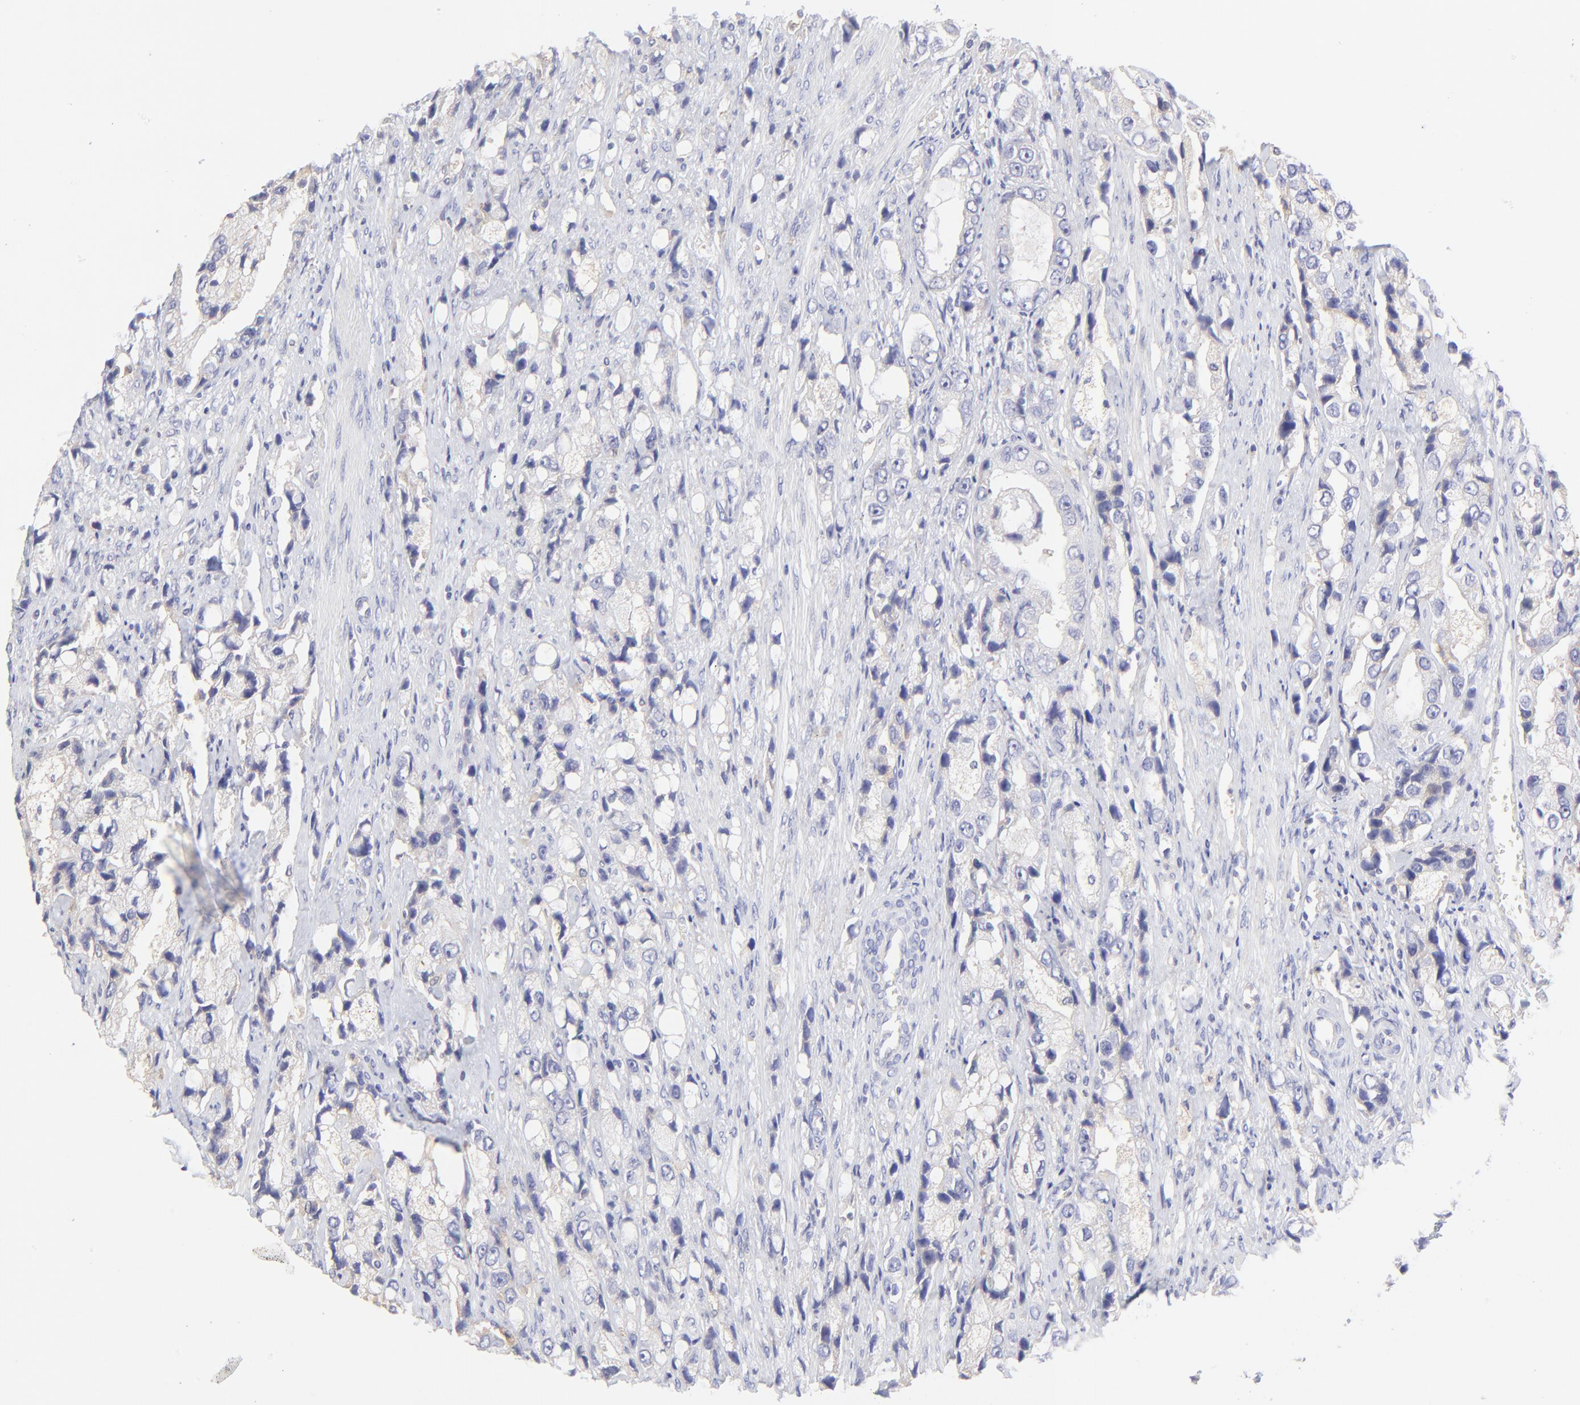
{"staining": {"intensity": "negative", "quantity": "none", "location": "none"}, "tissue": "prostate cancer", "cell_type": "Tumor cells", "image_type": "cancer", "snomed": [{"axis": "morphology", "description": "Adenocarcinoma, High grade"}, {"axis": "topography", "description": "Prostate"}], "caption": "This image is of prostate cancer stained with immunohistochemistry to label a protein in brown with the nuclei are counter-stained blue. There is no expression in tumor cells.", "gene": "LHFPL1", "patient": {"sex": "male", "age": 63}}